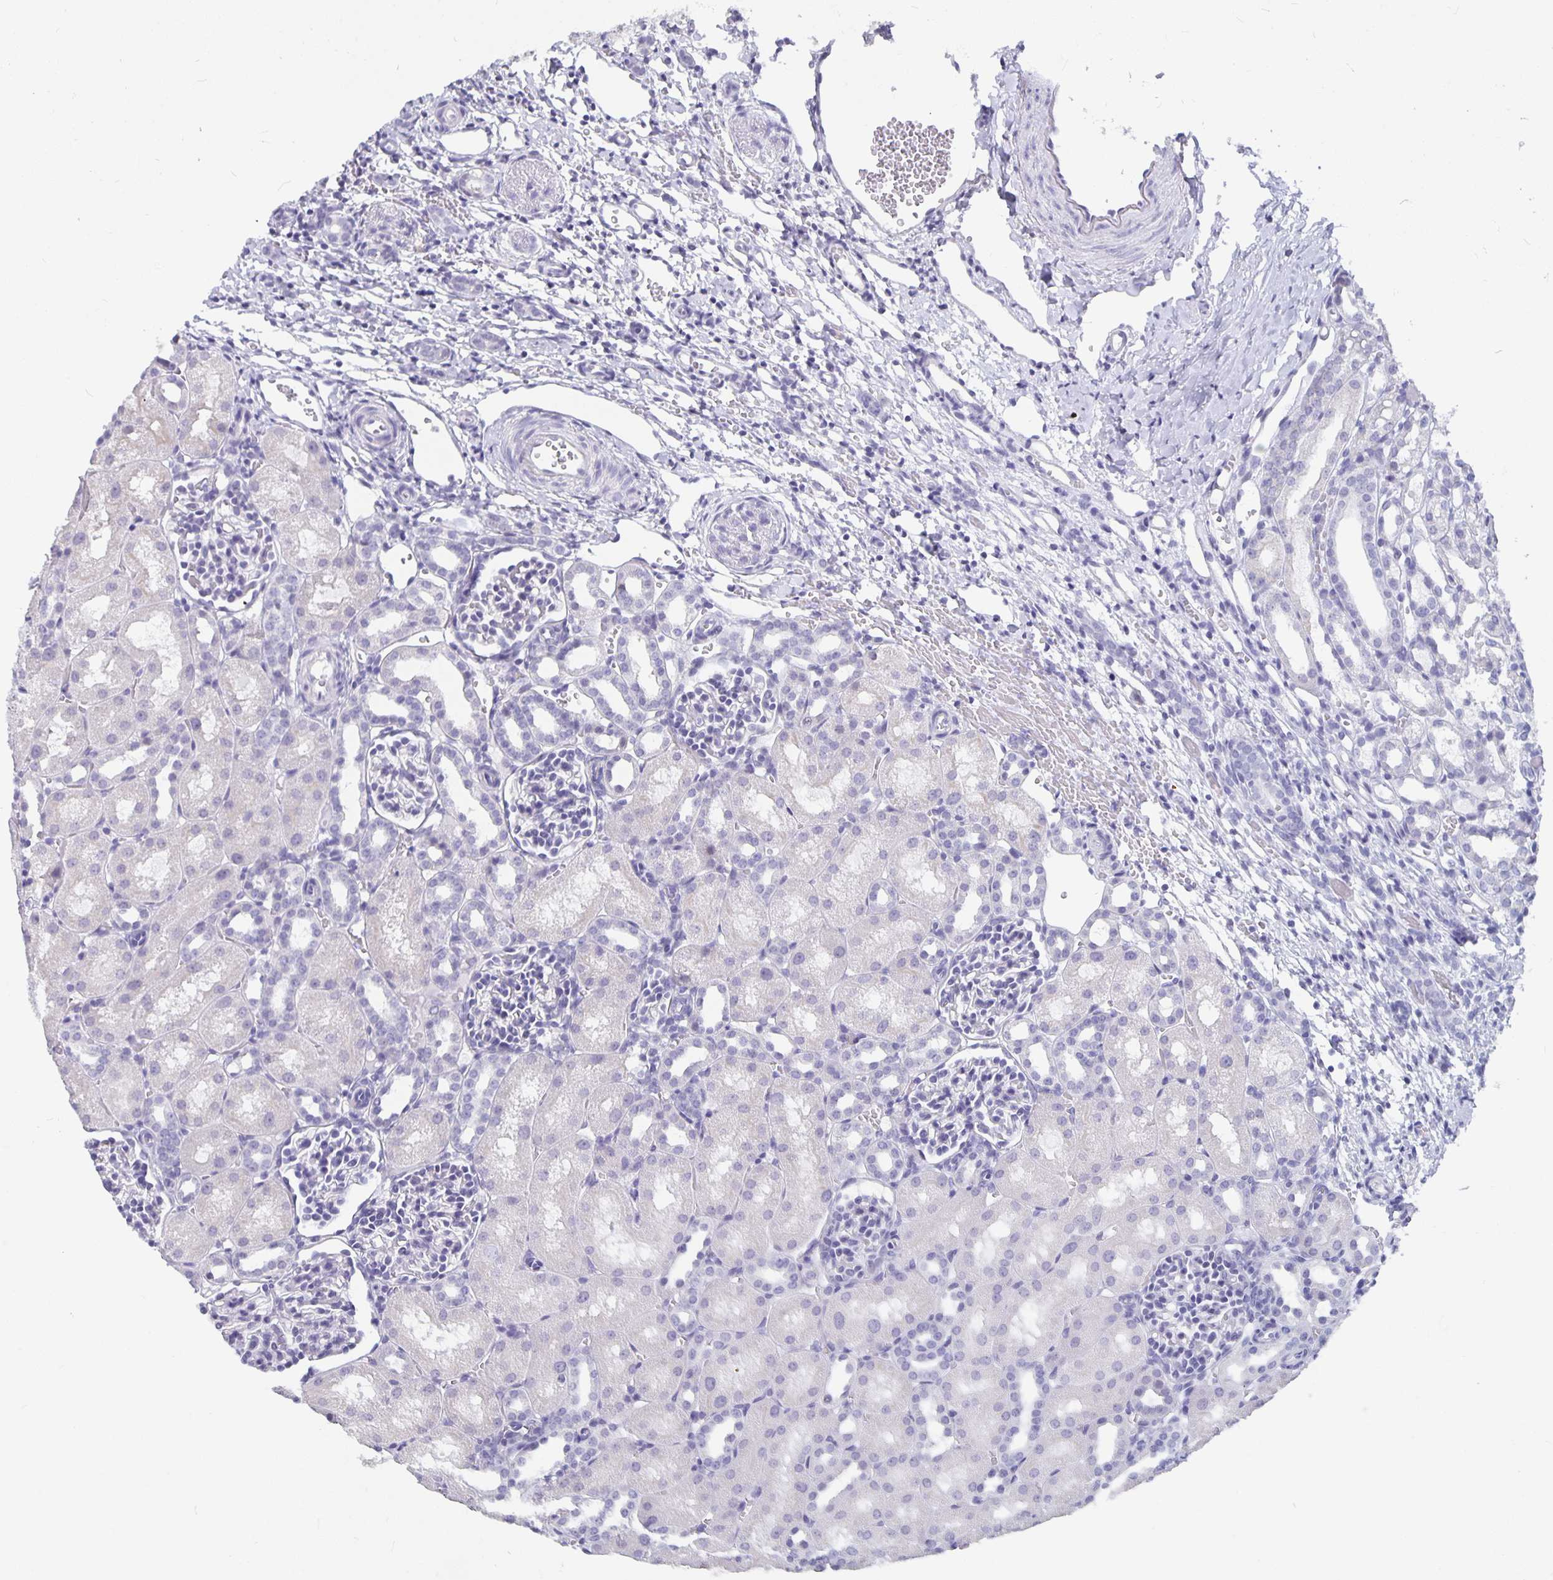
{"staining": {"intensity": "negative", "quantity": "none", "location": "none"}, "tissue": "kidney", "cell_type": "Cells in glomeruli", "image_type": "normal", "snomed": [{"axis": "morphology", "description": "Normal tissue, NOS"}, {"axis": "topography", "description": "Kidney"}], "caption": "DAB (3,3'-diaminobenzidine) immunohistochemical staining of normal human kidney reveals no significant positivity in cells in glomeruli.", "gene": "OLIG2", "patient": {"sex": "male", "age": 1}}